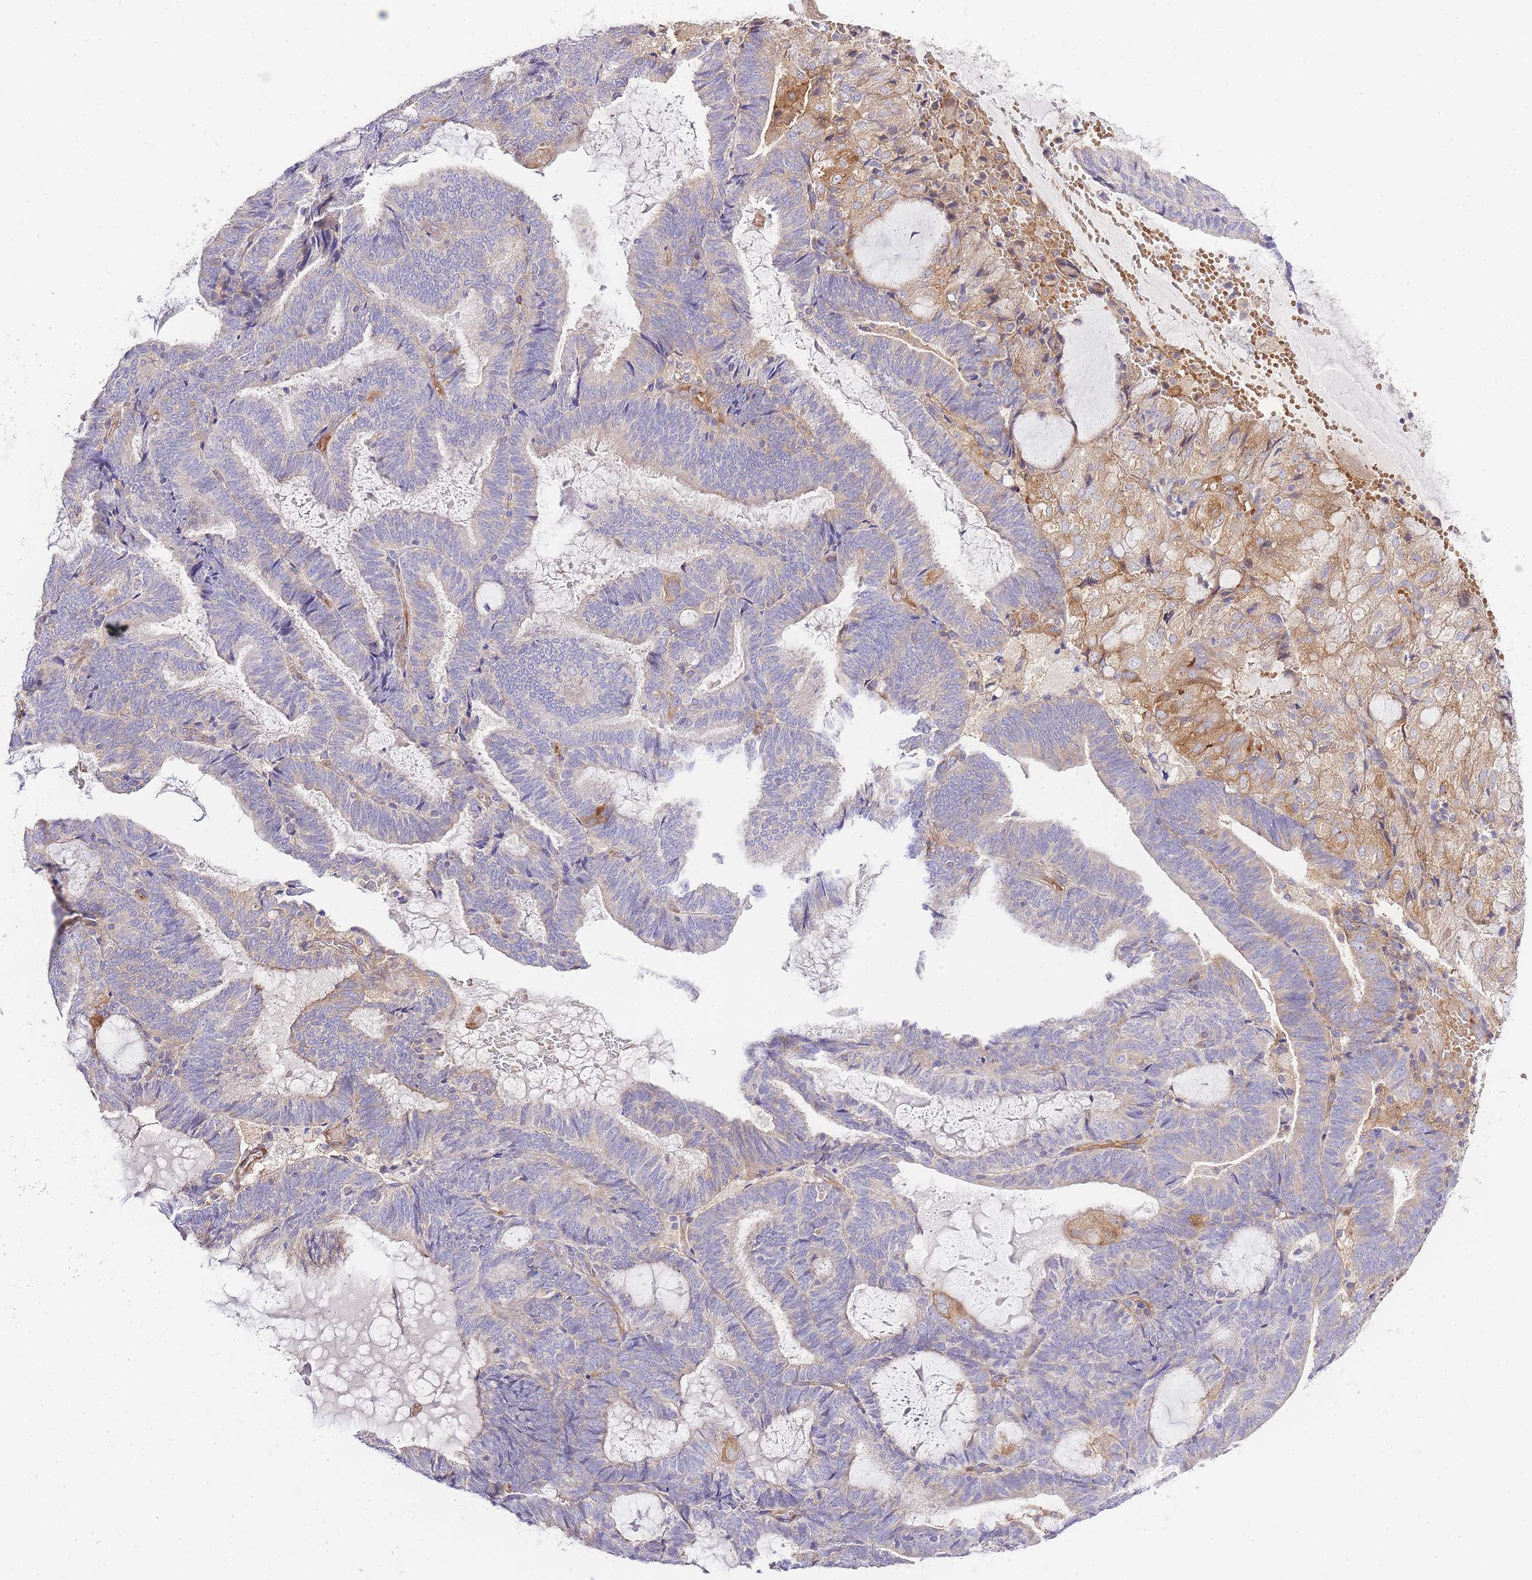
{"staining": {"intensity": "moderate", "quantity": "<25%", "location": "cytoplasmic/membranous"}, "tissue": "endometrial cancer", "cell_type": "Tumor cells", "image_type": "cancer", "snomed": [{"axis": "morphology", "description": "Adenocarcinoma, NOS"}, {"axis": "topography", "description": "Endometrium"}], "caption": "High-magnification brightfield microscopy of endometrial adenocarcinoma stained with DAB (brown) and counterstained with hematoxylin (blue). tumor cells exhibit moderate cytoplasmic/membranous expression is appreciated in approximately<25% of cells.", "gene": "INSYN2B", "patient": {"sex": "female", "age": 81}}